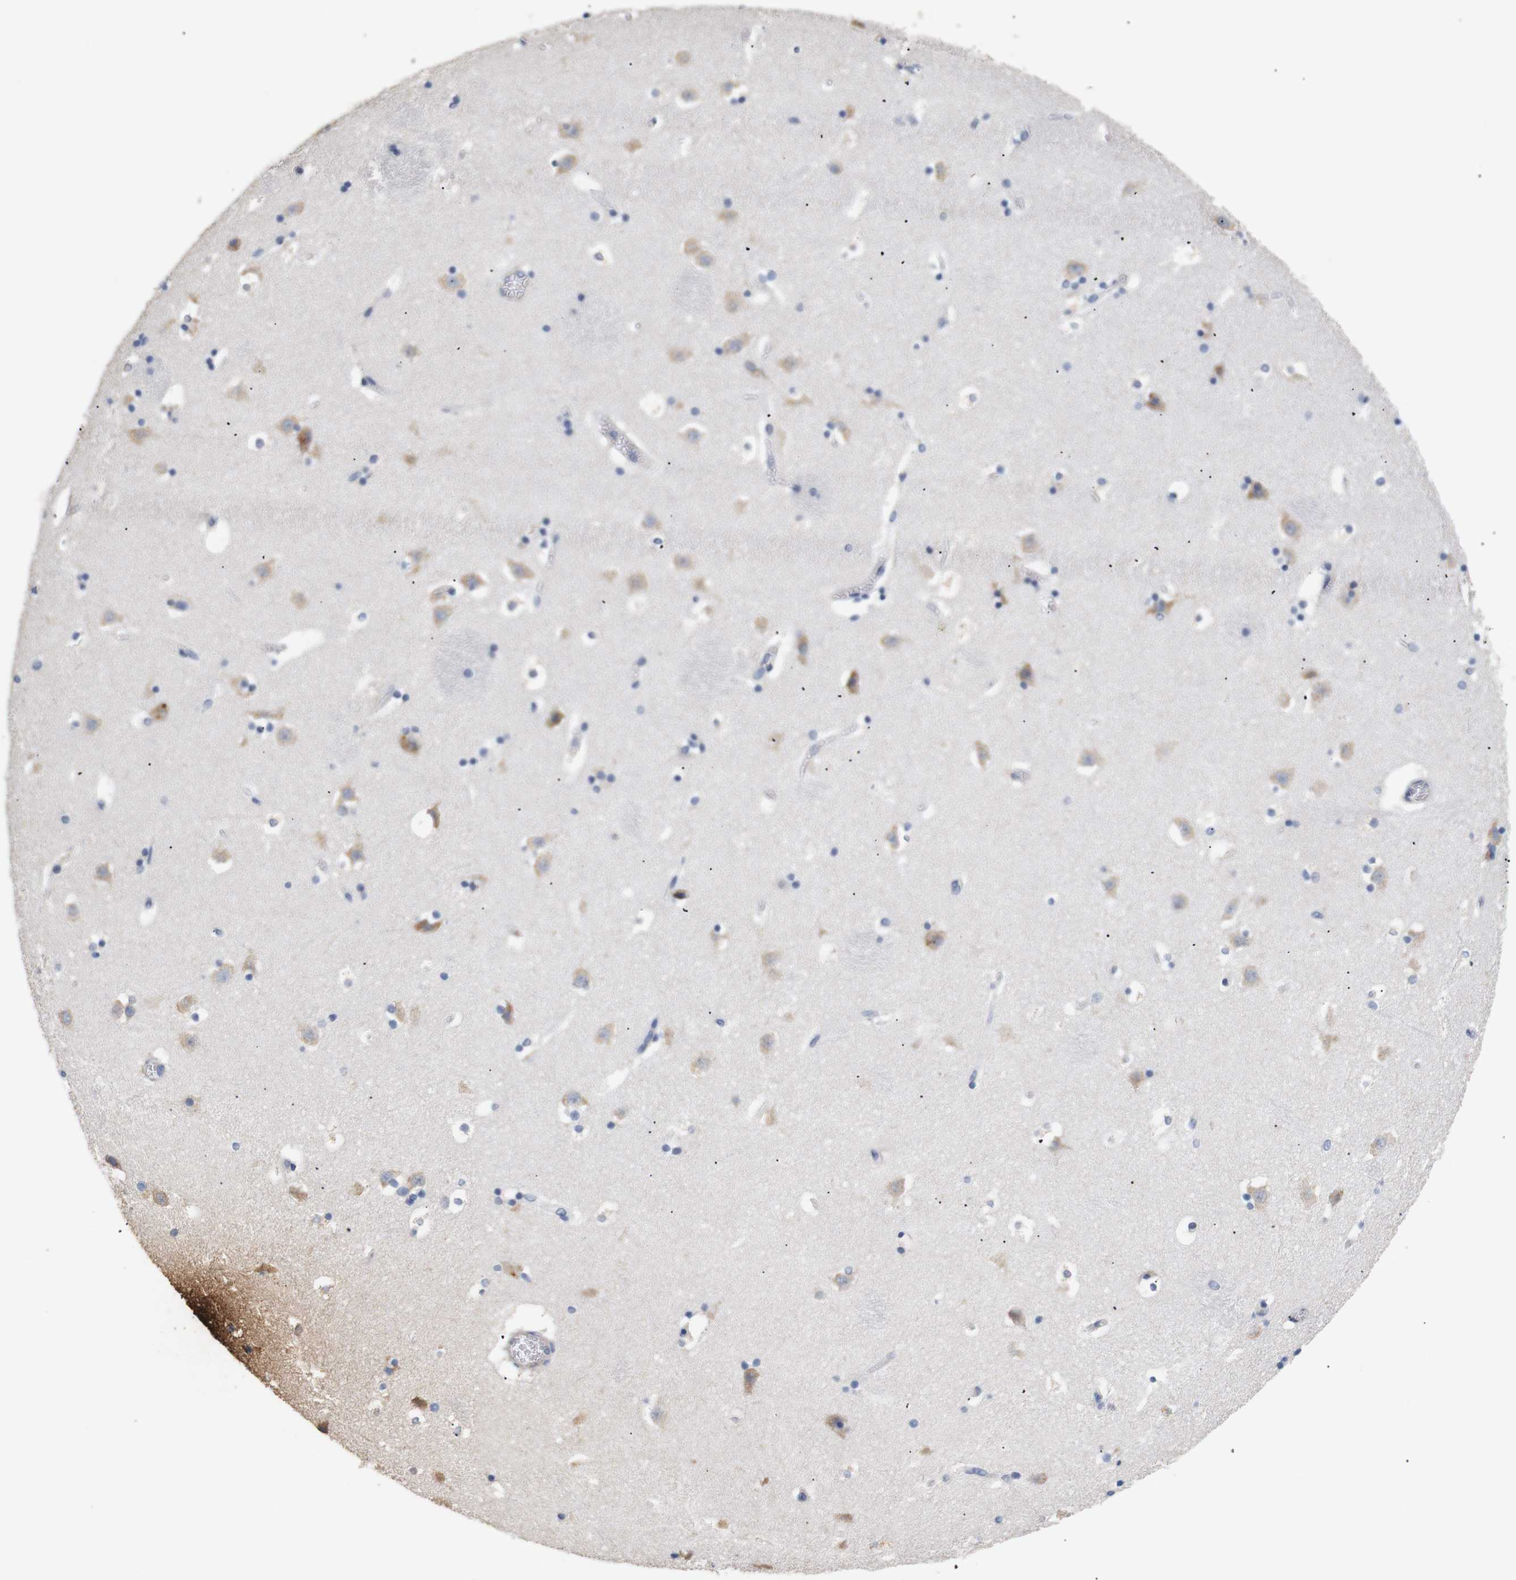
{"staining": {"intensity": "moderate", "quantity": "<25%", "location": "cytoplasmic/membranous"}, "tissue": "caudate", "cell_type": "Glial cells", "image_type": "normal", "snomed": [{"axis": "morphology", "description": "Normal tissue, NOS"}, {"axis": "topography", "description": "Lateral ventricle wall"}], "caption": "High-magnification brightfield microscopy of benign caudate stained with DAB (3,3'-diaminobenzidine) (brown) and counterstained with hematoxylin (blue). glial cells exhibit moderate cytoplasmic/membranous expression is seen in approximately<25% of cells. The staining is performed using DAB brown chromogen to label protein expression. The nuclei are counter-stained blue using hematoxylin.", "gene": "TRIM5", "patient": {"sex": "male", "age": 45}}